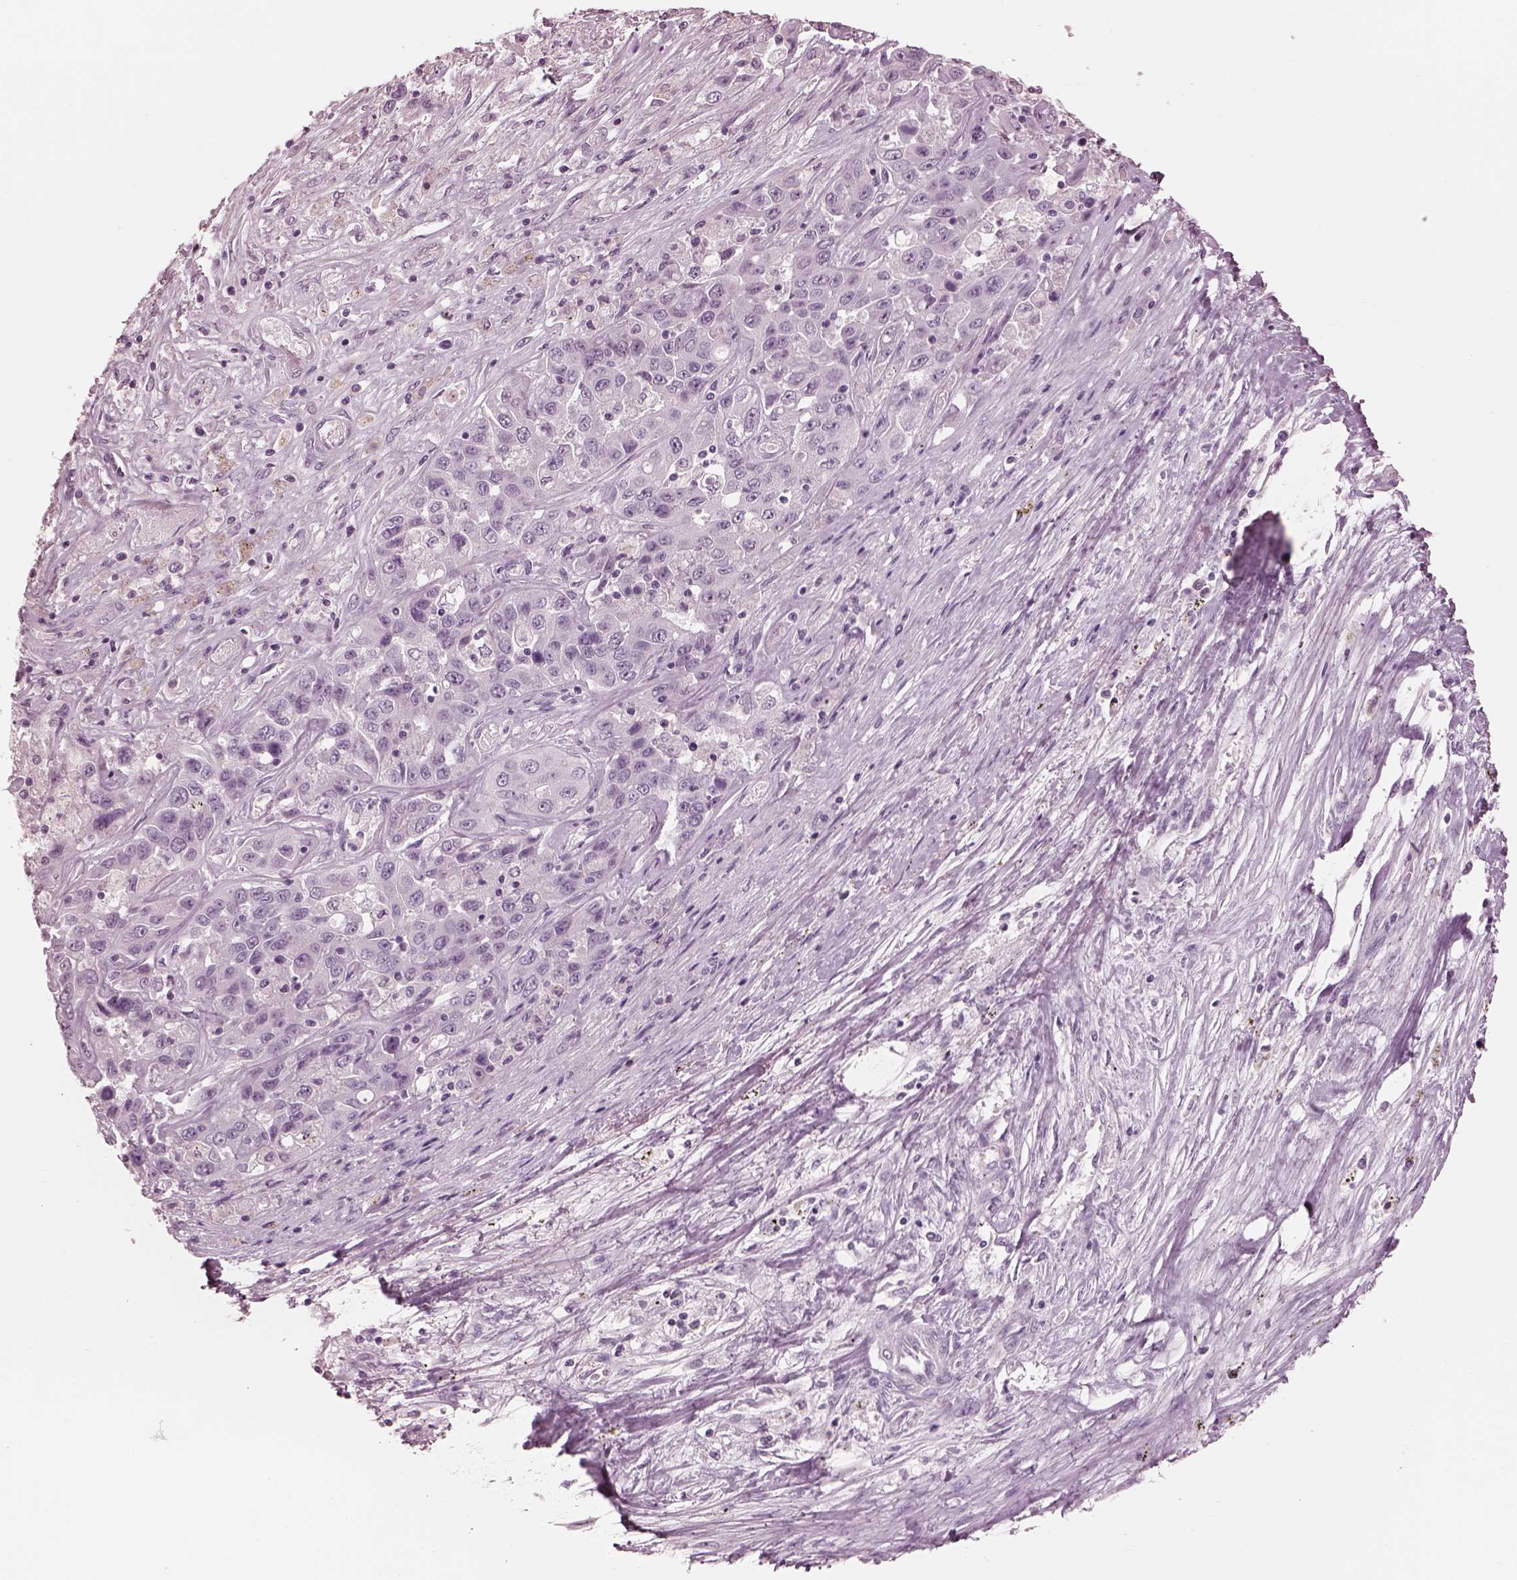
{"staining": {"intensity": "negative", "quantity": "none", "location": "none"}, "tissue": "liver cancer", "cell_type": "Tumor cells", "image_type": "cancer", "snomed": [{"axis": "morphology", "description": "Cholangiocarcinoma"}, {"axis": "topography", "description": "Liver"}], "caption": "A high-resolution image shows immunohistochemistry (IHC) staining of cholangiocarcinoma (liver), which shows no significant expression in tumor cells.", "gene": "GARIN4", "patient": {"sex": "female", "age": 52}}